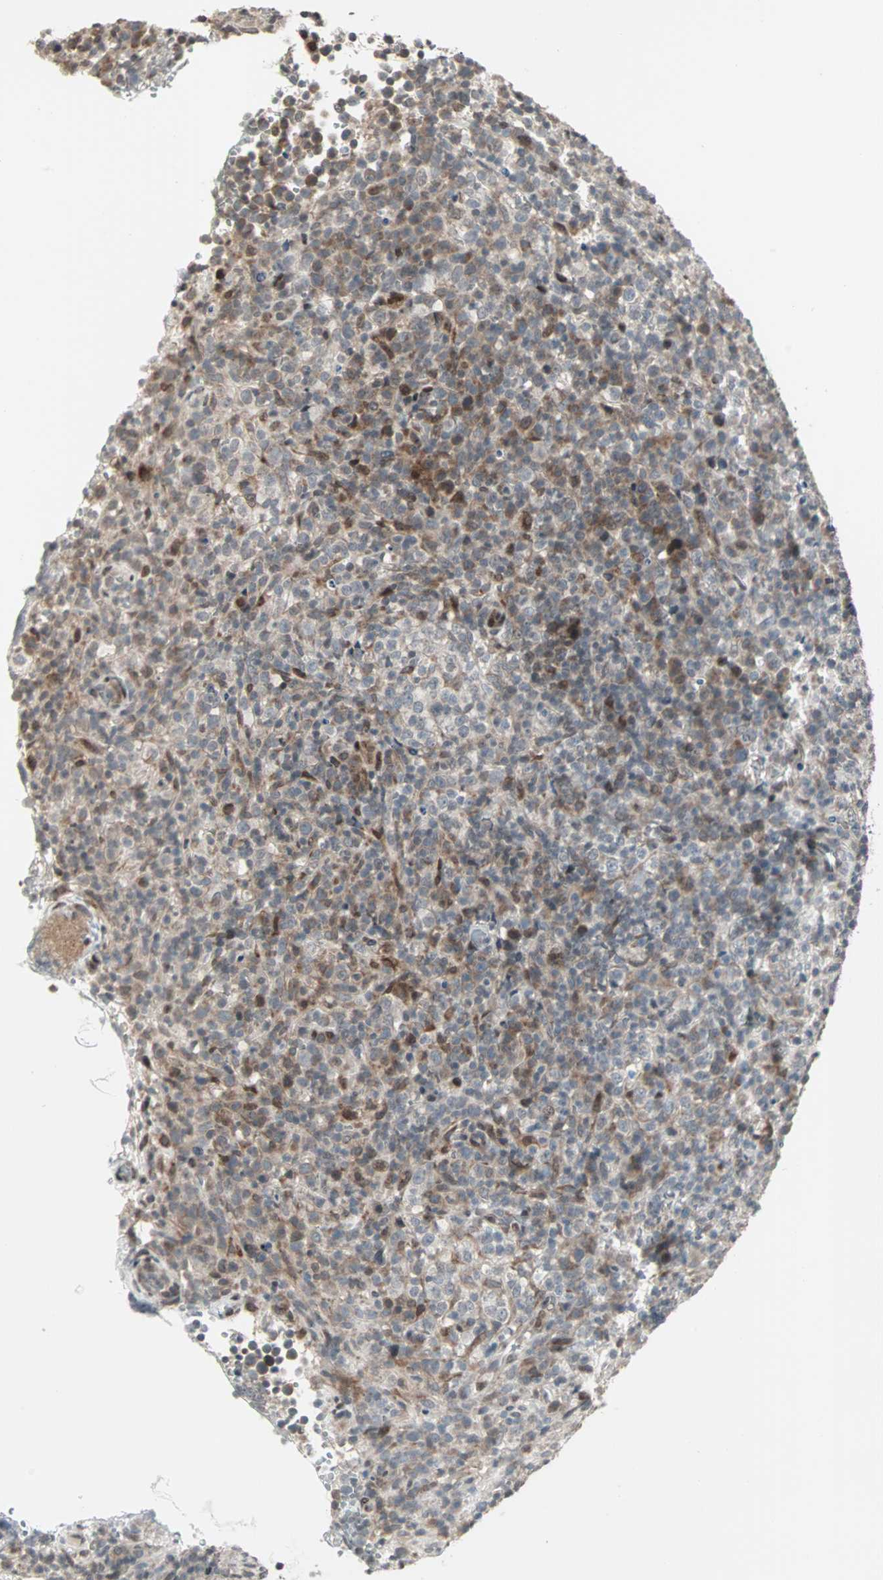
{"staining": {"intensity": "weak", "quantity": "25%-75%", "location": "cytoplasmic/membranous"}, "tissue": "lymphoma", "cell_type": "Tumor cells", "image_type": "cancer", "snomed": [{"axis": "morphology", "description": "Malignant lymphoma, non-Hodgkin's type, High grade"}, {"axis": "topography", "description": "Lymph node"}], "caption": "Immunohistochemical staining of human malignant lymphoma, non-Hodgkin's type (high-grade) exhibits weak cytoplasmic/membranous protein staining in approximately 25%-75% of tumor cells.", "gene": "CBLC", "patient": {"sex": "female", "age": 76}}